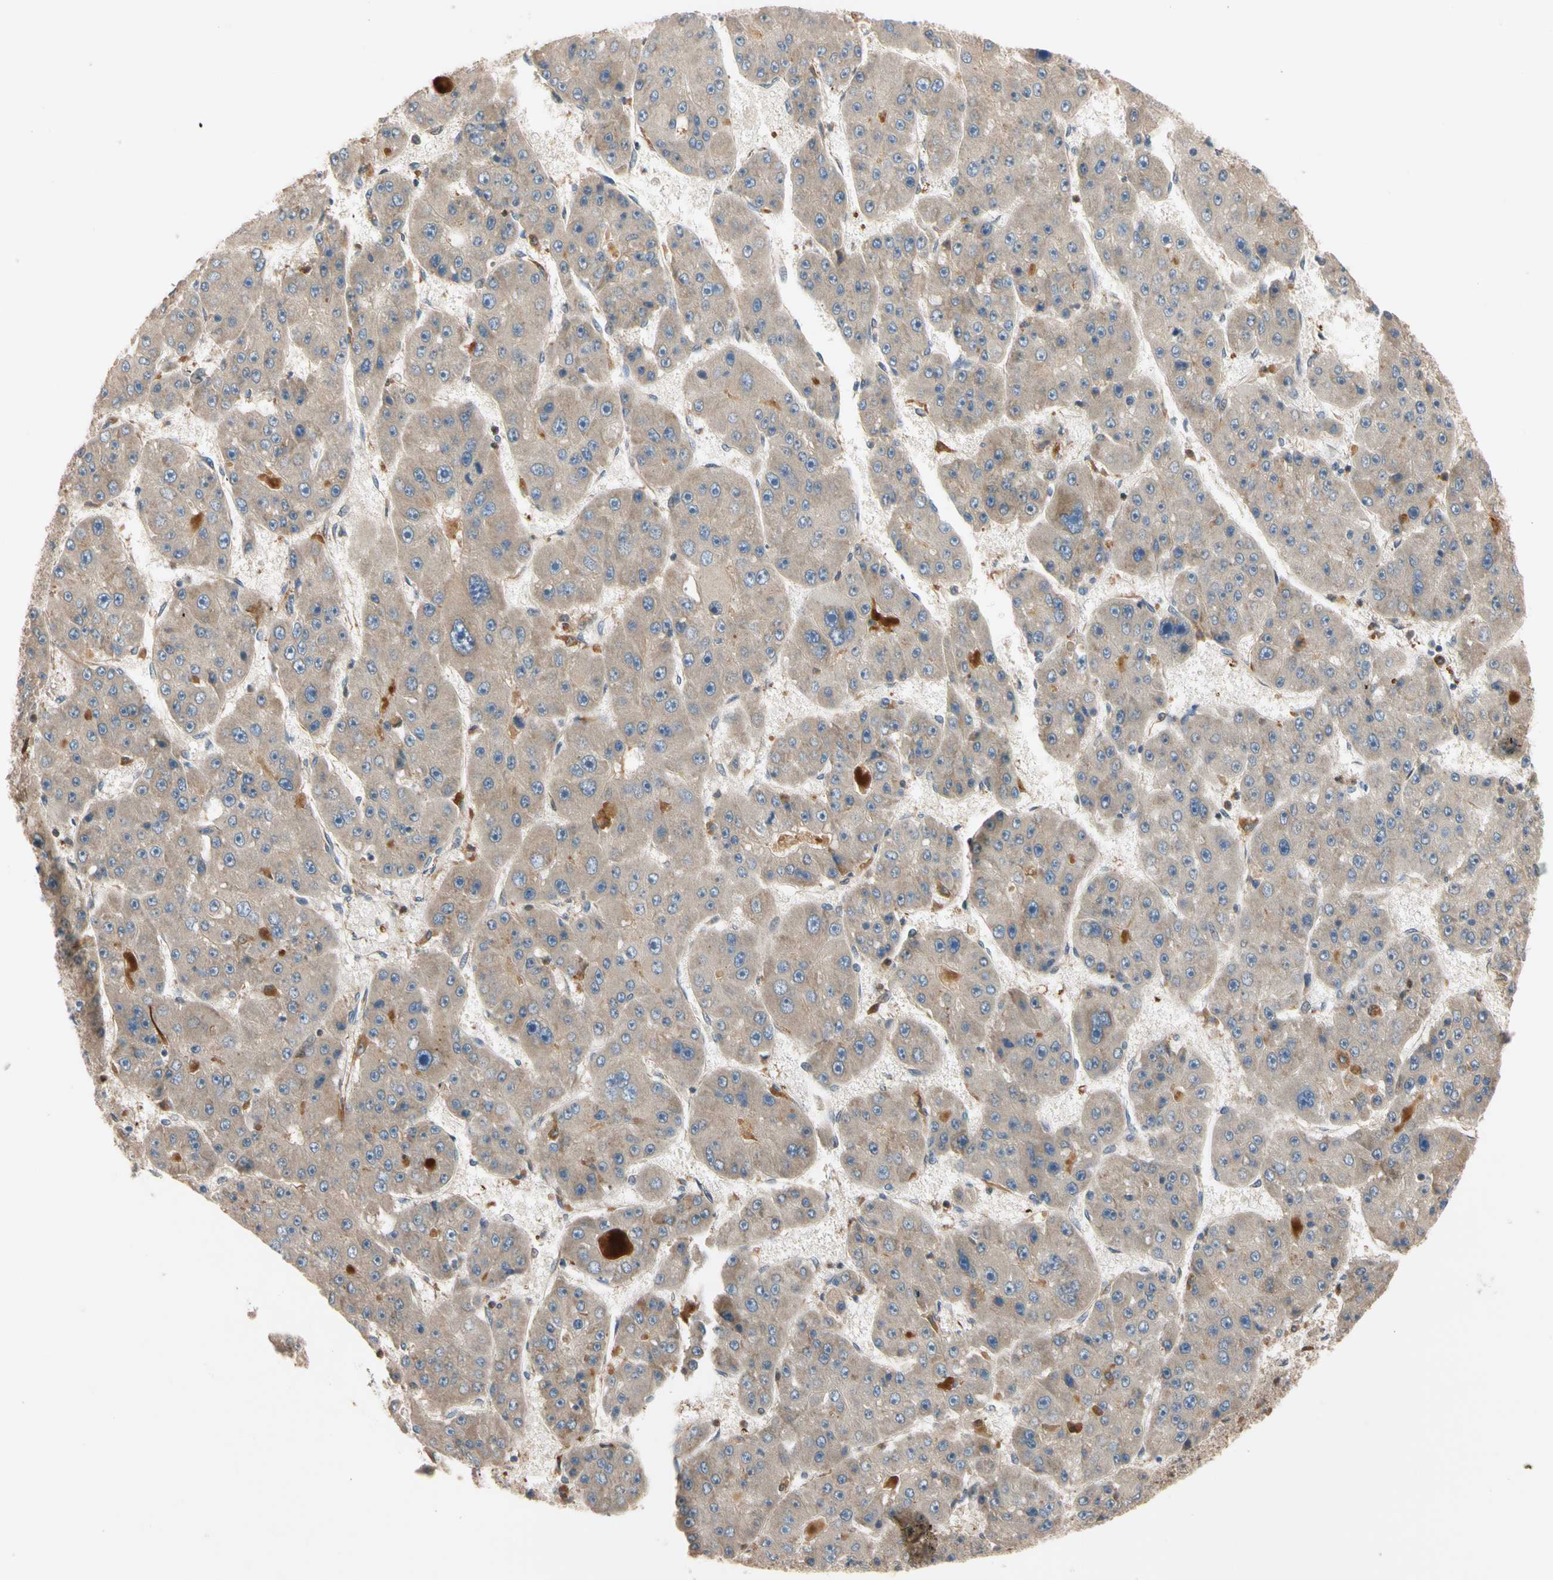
{"staining": {"intensity": "moderate", "quantity": ">75%", "location": "cytoplasmic/membranous"}, "tissue": "liver cancer", "cell_type": "Tumor cells", "image_type": "cancer", "snomed": [{"axis": "morphology", "description": "Carcinoma, Hepatocellular, NOS"}, {"axis": "topography", "description": "Liver"}], "caption": "Protein expression by IHC exhibits moderate cytoplasmic/membranous staining in about >75% of tumor cells in liver hepatocellular carcinoma.", "gene": "FGD6", "patient": {"sex": "female", "age": 61}}